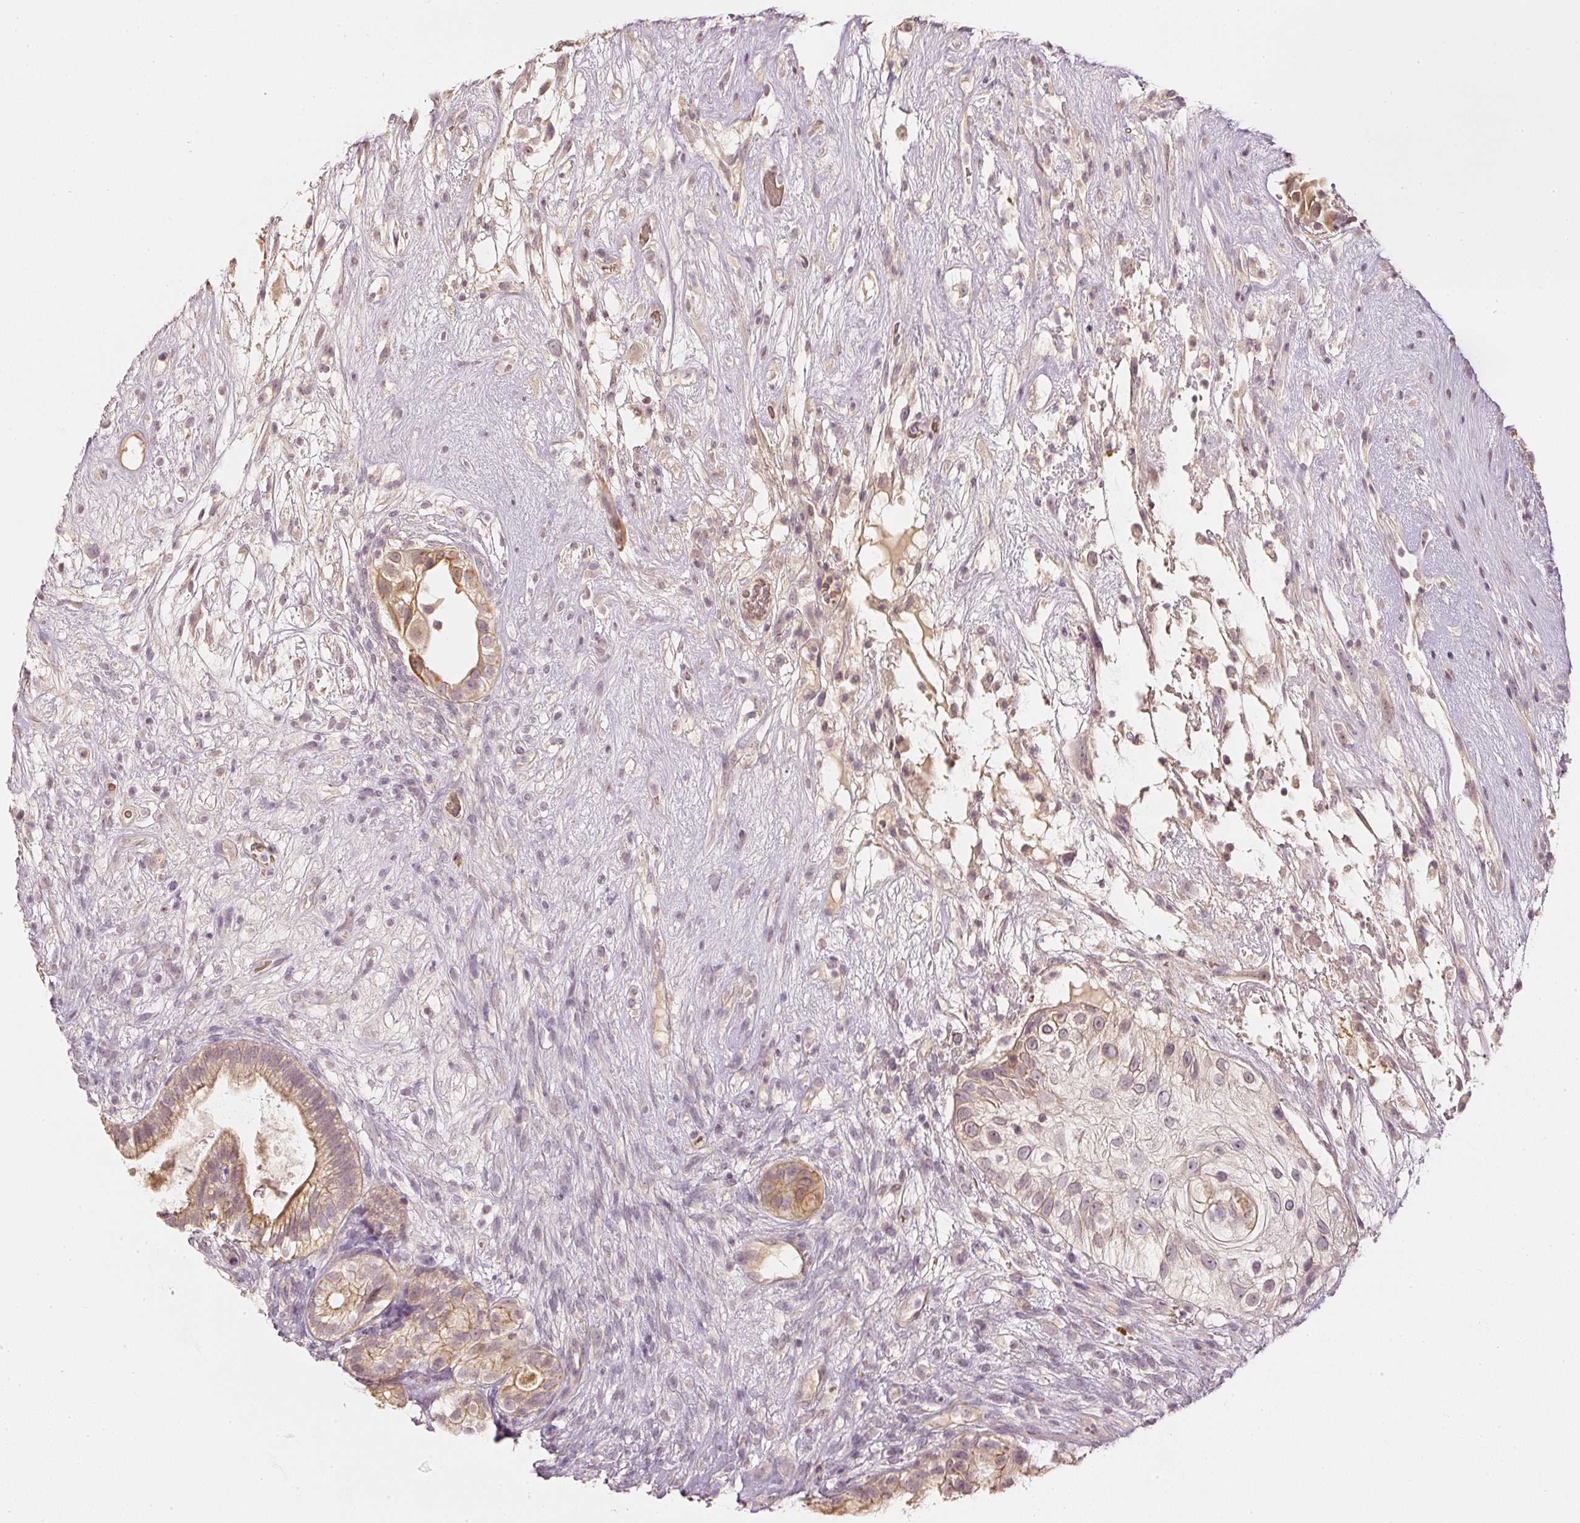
{"staining": {"intensity": "moderate", "quantity": "25%-75%", "location": "cytoplasmic/membranous"}, "tissue": "testis cancer", "cell_type": "Tumor cells", "image_type": "cancer", "snomed": [{"axis": "morphology", "description": "Seminoma, NOS"}, {"axis": "morphology", "description": "Carcinoma, Embryonal, NOS"}, {"axis": "topography", "description": "Testis"}], "caption": "The micrograph shows staining of testis cancer, revealing moderate cytoplasmic/membranous protein positivity (brown color) within tumor cells. (Stains: DAB (3,3'-diaminobenzidine) in brown, nuclei in blue, Microscopy: brightfield microscopy at high magnification).", "gene": "GZMA", "patient": {"sex": "male", "age": 41}}